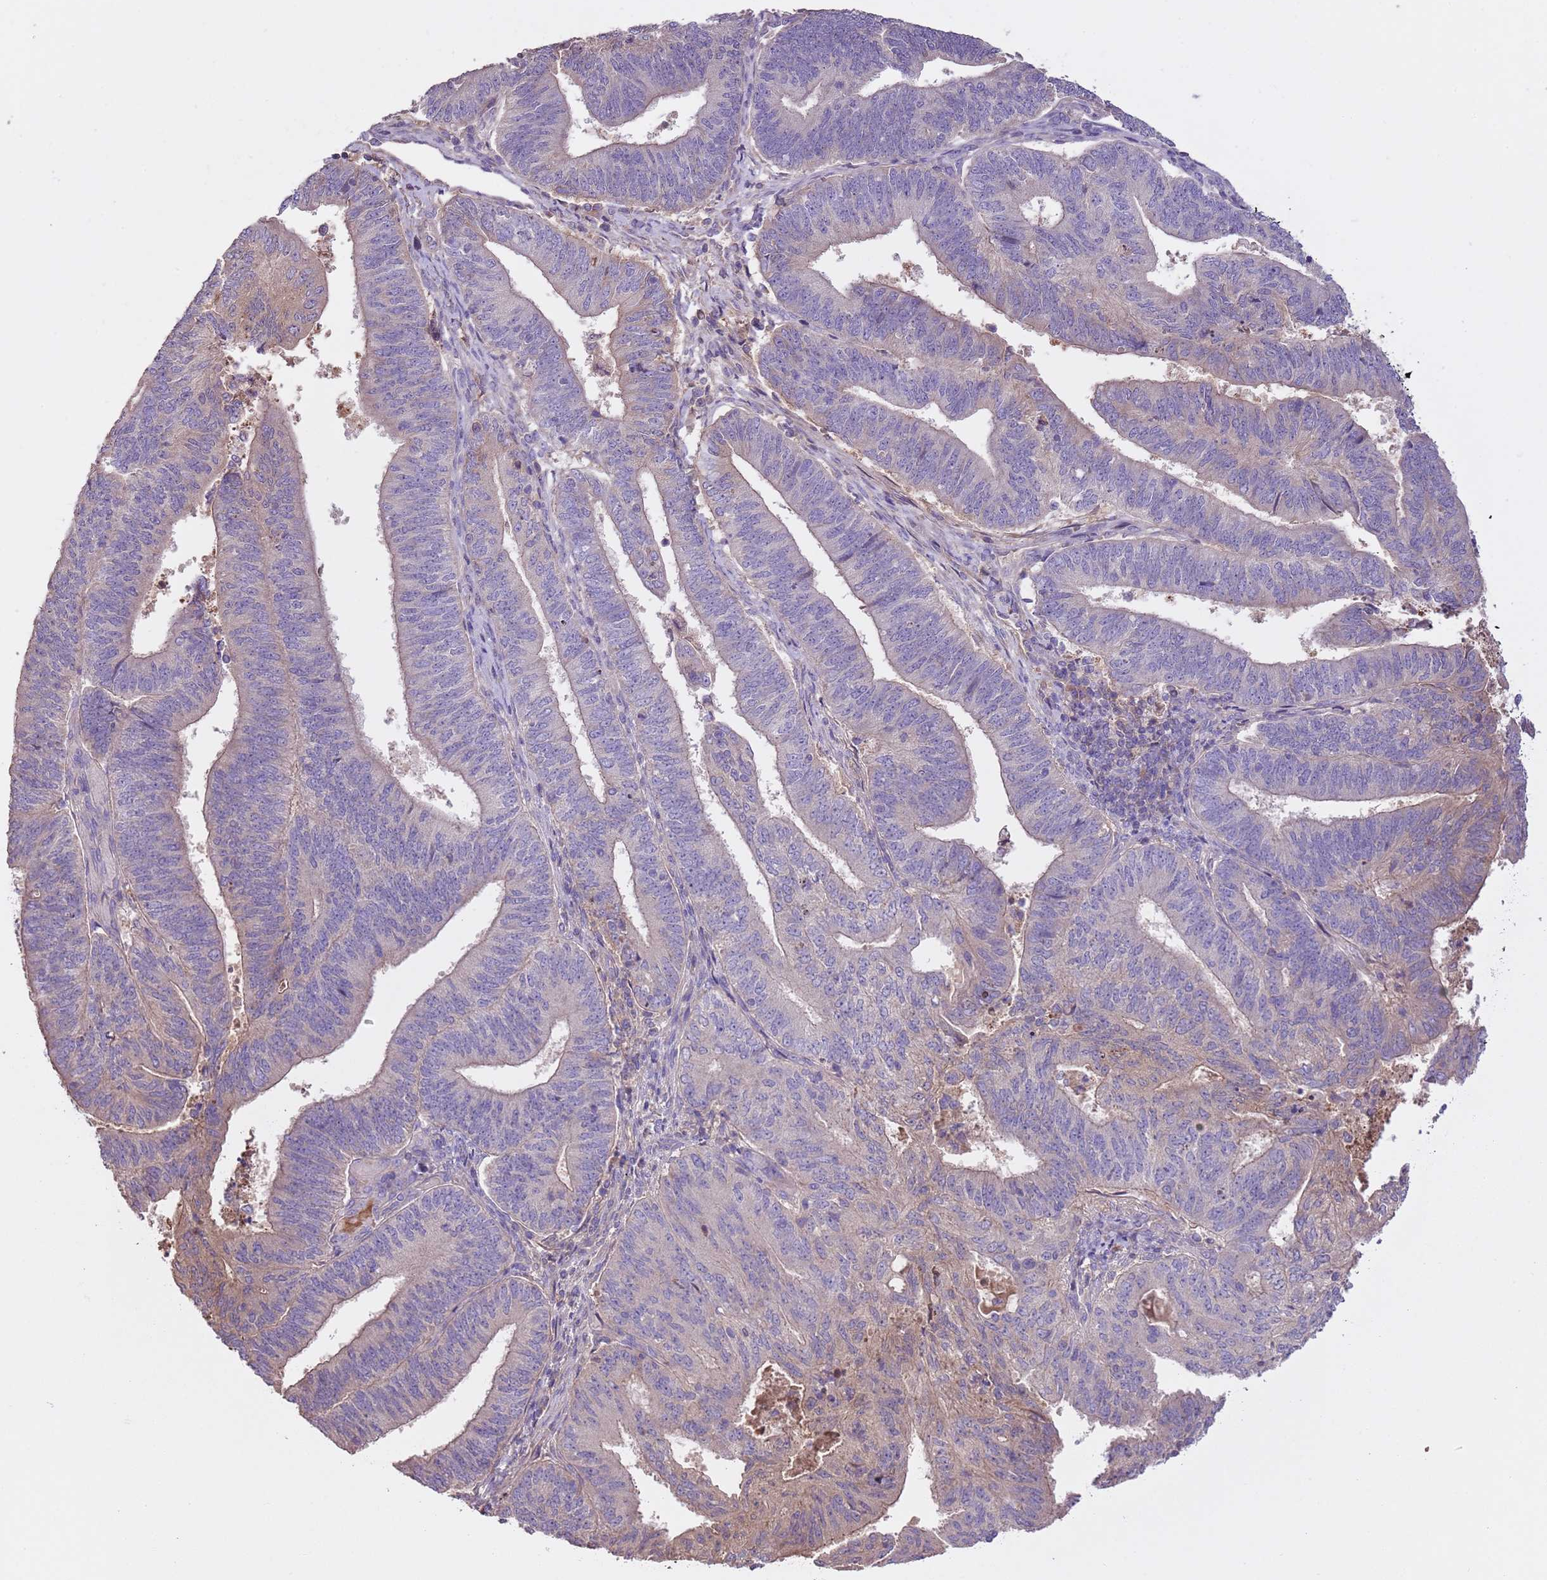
{"staining": {"intensity": "negative", "quantity": "none", "location": "none"}, "tissue": "endometrial cancer", "cell_type": "Tumor cells", "image_type": "cancer", "snomed": [{"axis": "morphology", "description": "Adenocarcinoma, NOS"}, {"axis": "topography", "description": "Endometrium"}], "caption": "Immunohistochemical staining of endometrial cancer (adenocarcinoma) demonstrates no significant expression in tumor cells. (DAB IHC visualized using brightfield microscopy, high magnification).", "gene": "FAM89B", "patient": {"sex": "female", "age": 70}}